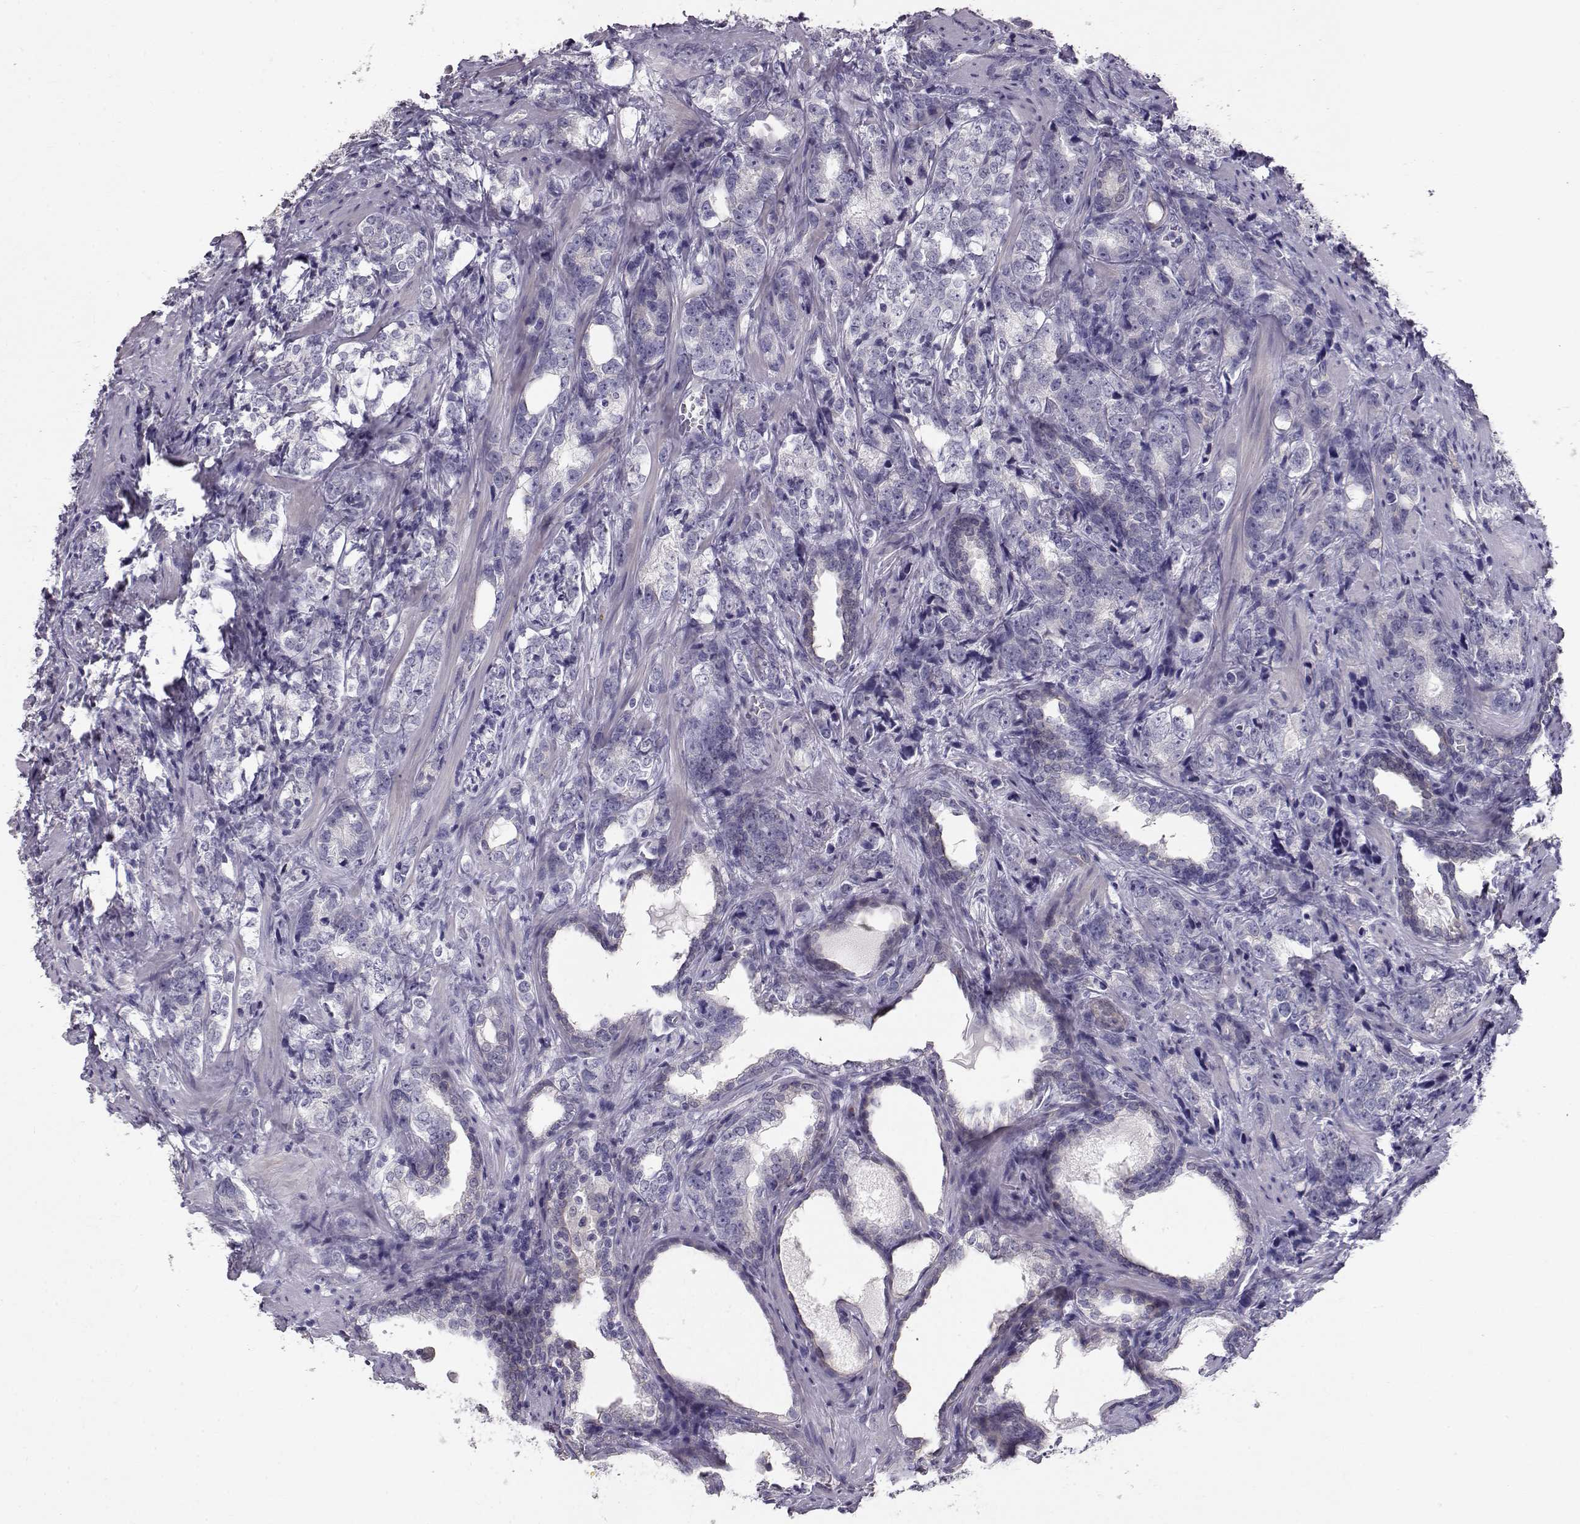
{"staining": {"intensity": "negative", "quantity": "none", "location": "none"}, "tissue": "prostate cancer", "cell_type": "Tumor cells", "image_type": "cancer", "snomed": [{"axis": "morphology", "description": "Adenocarcinoma, NOS"}, {"axis": "topography", "description": "Prostate and seminal vesicle, NOS"}], "caption": "An image of adenocarcinoma (prostate) stained for a protein demonstrates no brown staining in tumor cells. (Stains: DAB (3,3'-diaminobenzidine) IHC with hematoxylin counter stain, Microscopy: brightfield microscopy at high magnification).", "gene": "RD3", "patient": {"sex": "male", "age": 63}}